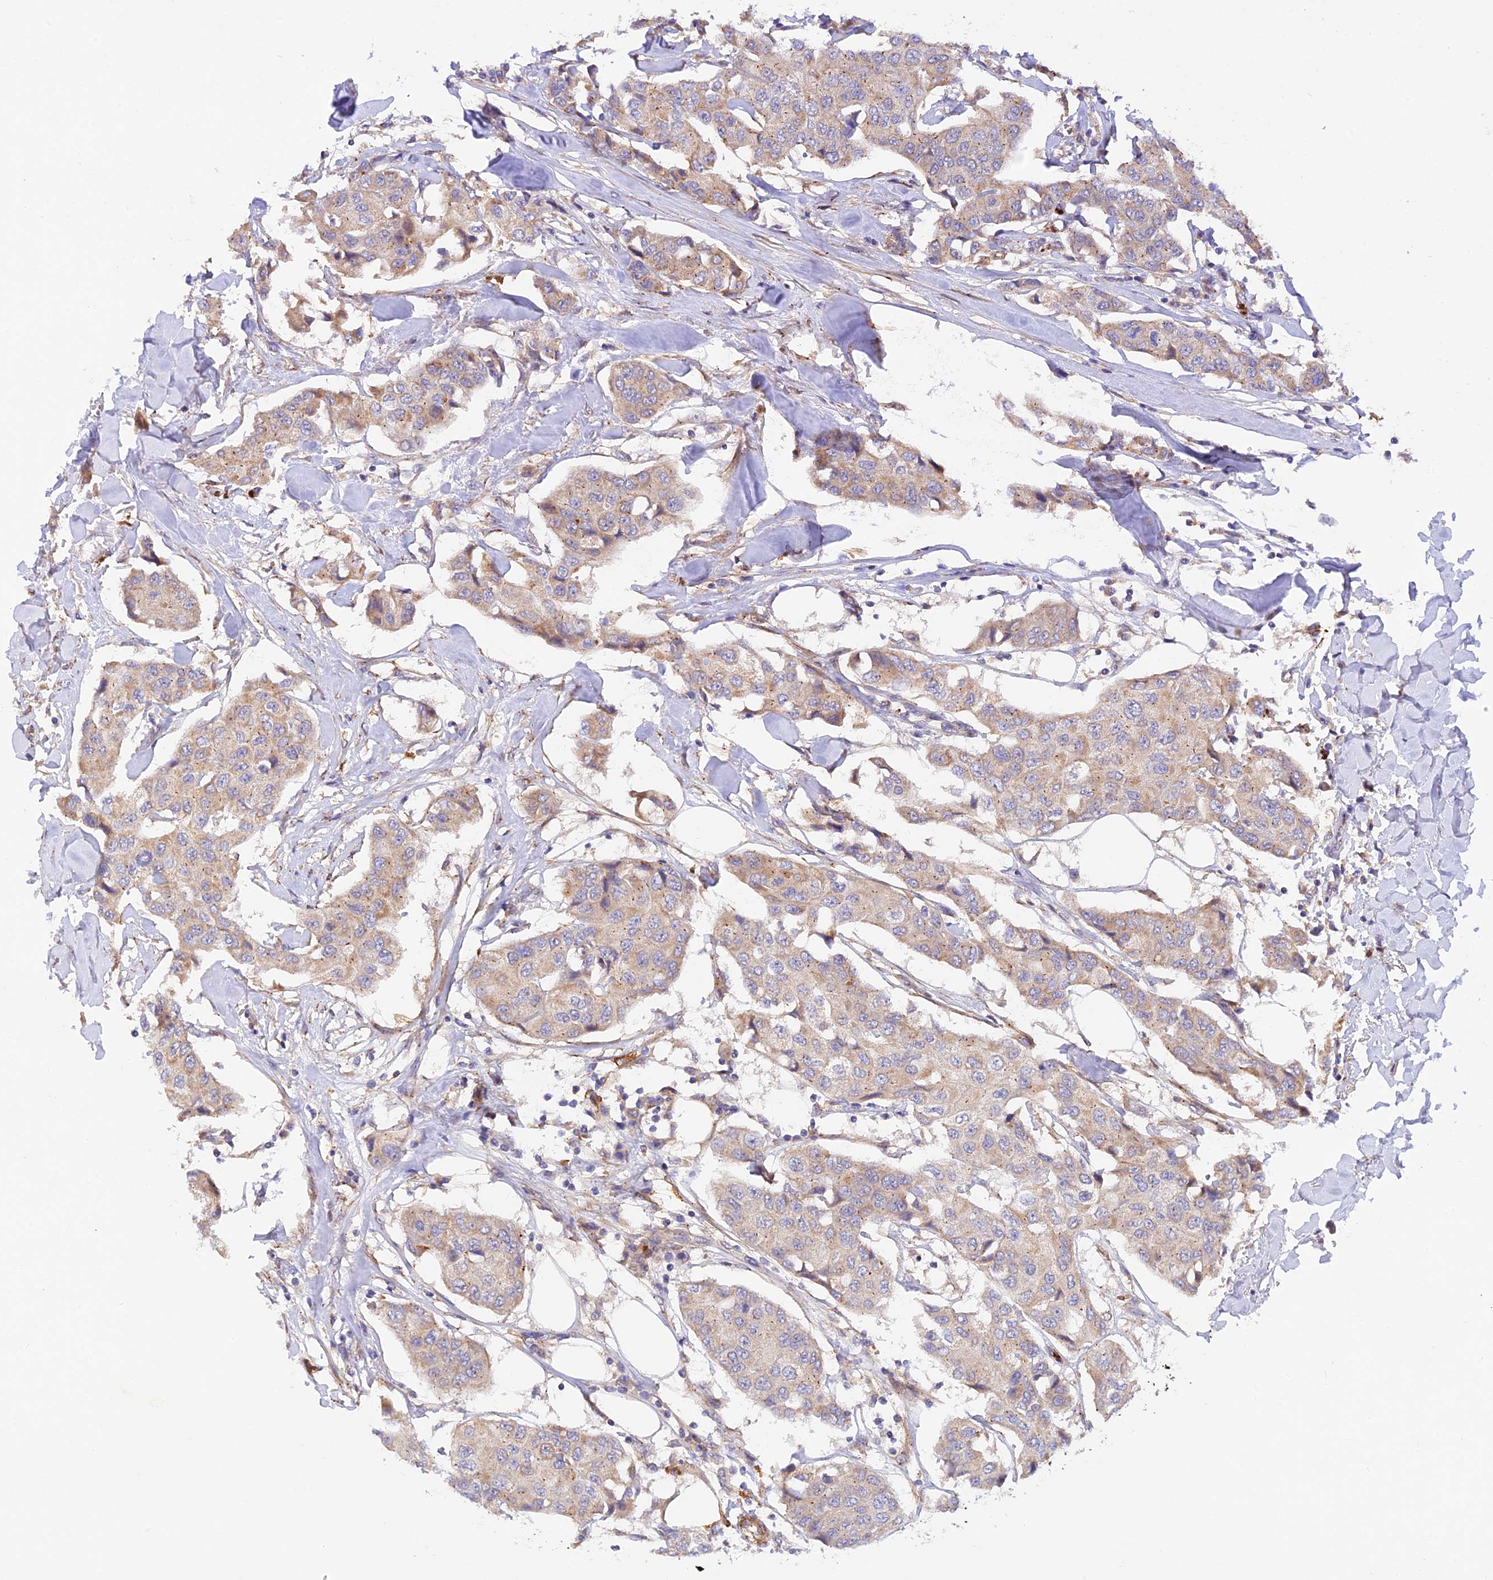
{"staining": {"intensity": "moderate", "quantity": ">75%", "location": "cytoplasmic/membranous"}, "tissue": "breast cancer", "cell_type": "Tumor cells", "image_type": "cancer", "snomed": [{"axis": "morphology", "description": "Duct carcinoma"}, {"axis": "topography", "description": "Breast"}], "caption": "A brown stain highlights moderate cytoplasmic/membranous expression of a protein in human breast cancer (invasive ductal carcinoma) tumor cells.", "gene": "WDFY4", "patient": {"sex": "female", "age": 80}}